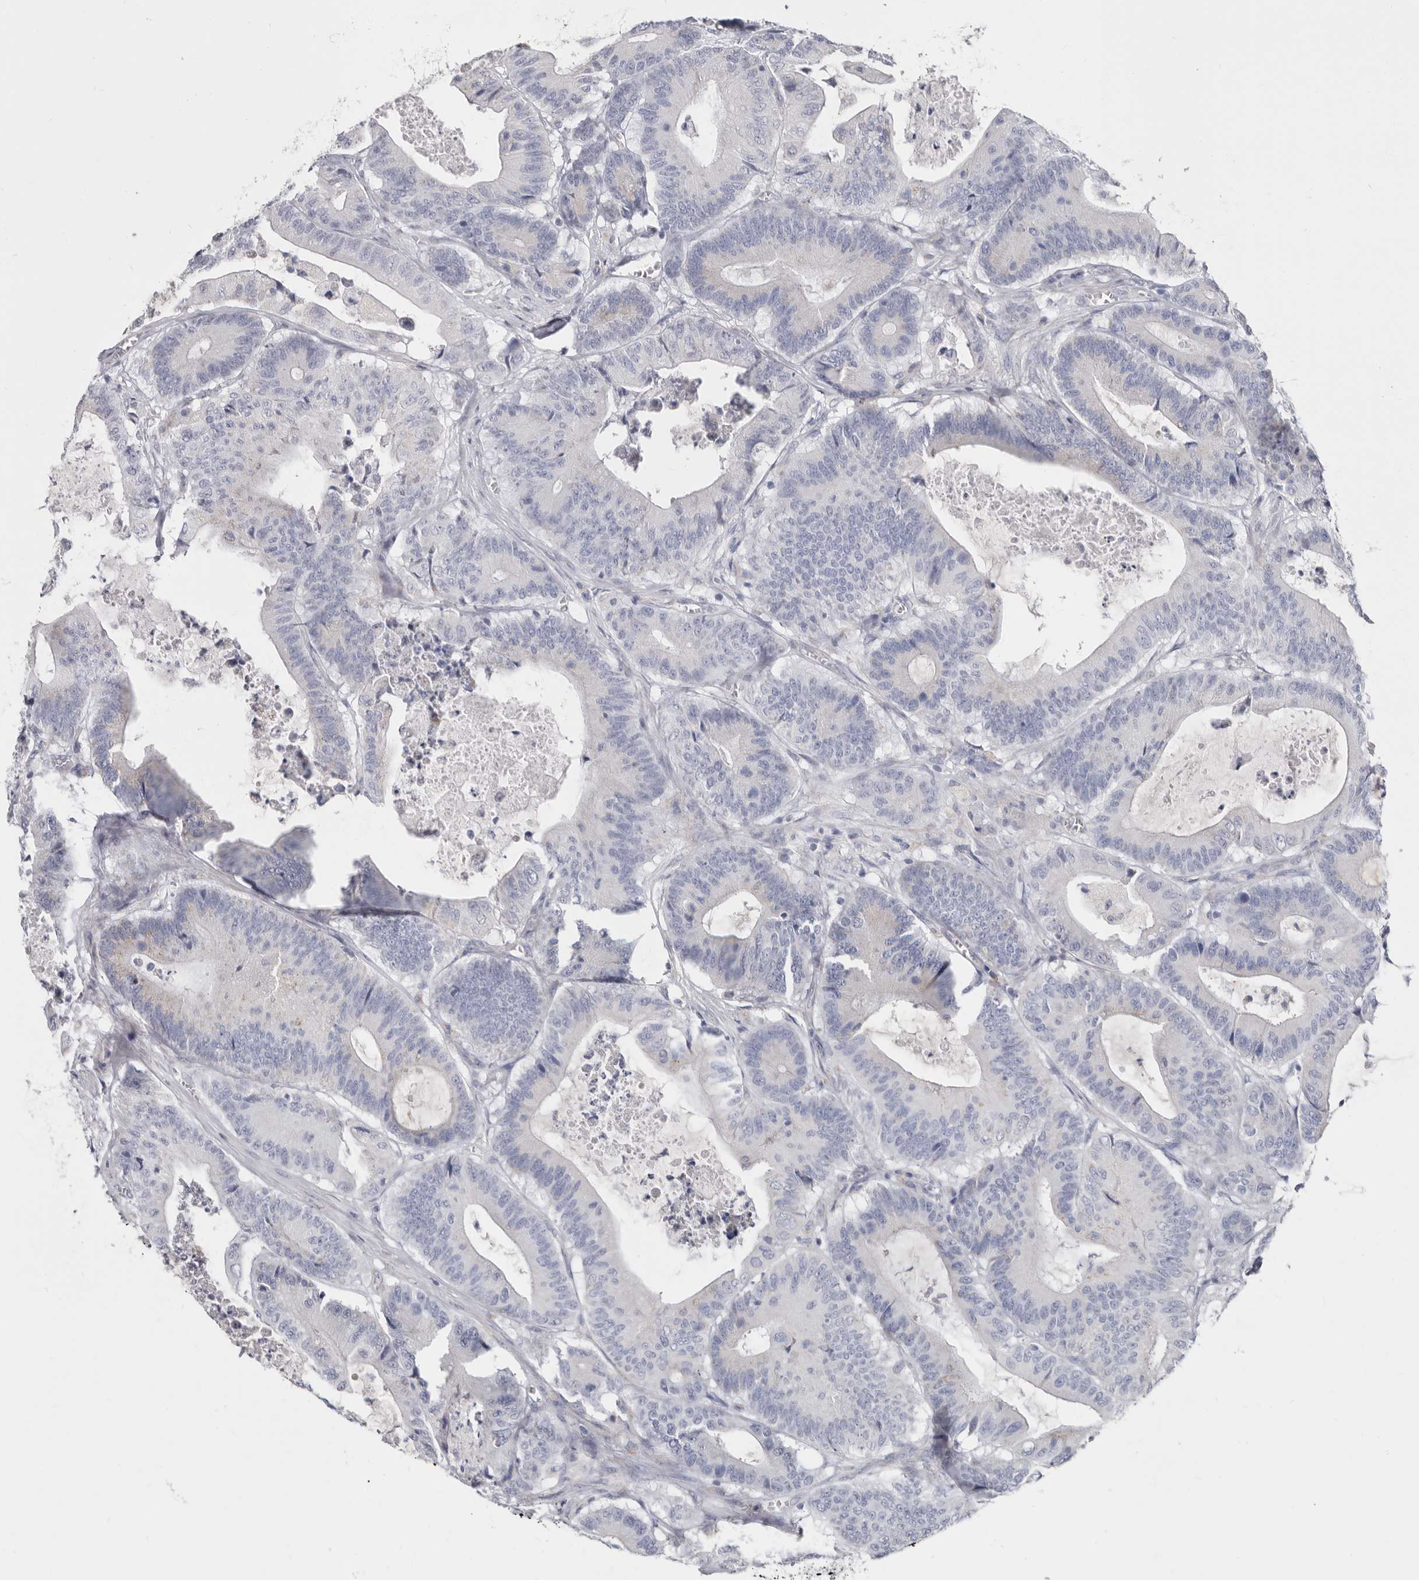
{"staining": {"intensity": "negative", "quantity": "none", "location": "none"}, "tissue": "colorectal cancer", "cell_type": "Tumor cells", "image_type": "cancer", "snomed": [{"axis": "morphology", "description": "Adenocarcinoma, NOS"}, {"axis": "topography", "description": "Colon"}], "caption": "There is no significant positivity in tumor cells of colorectal adenocarcinoma.", "gene": "RSPO2", "patient": {"sex": "female", "age": 84}}